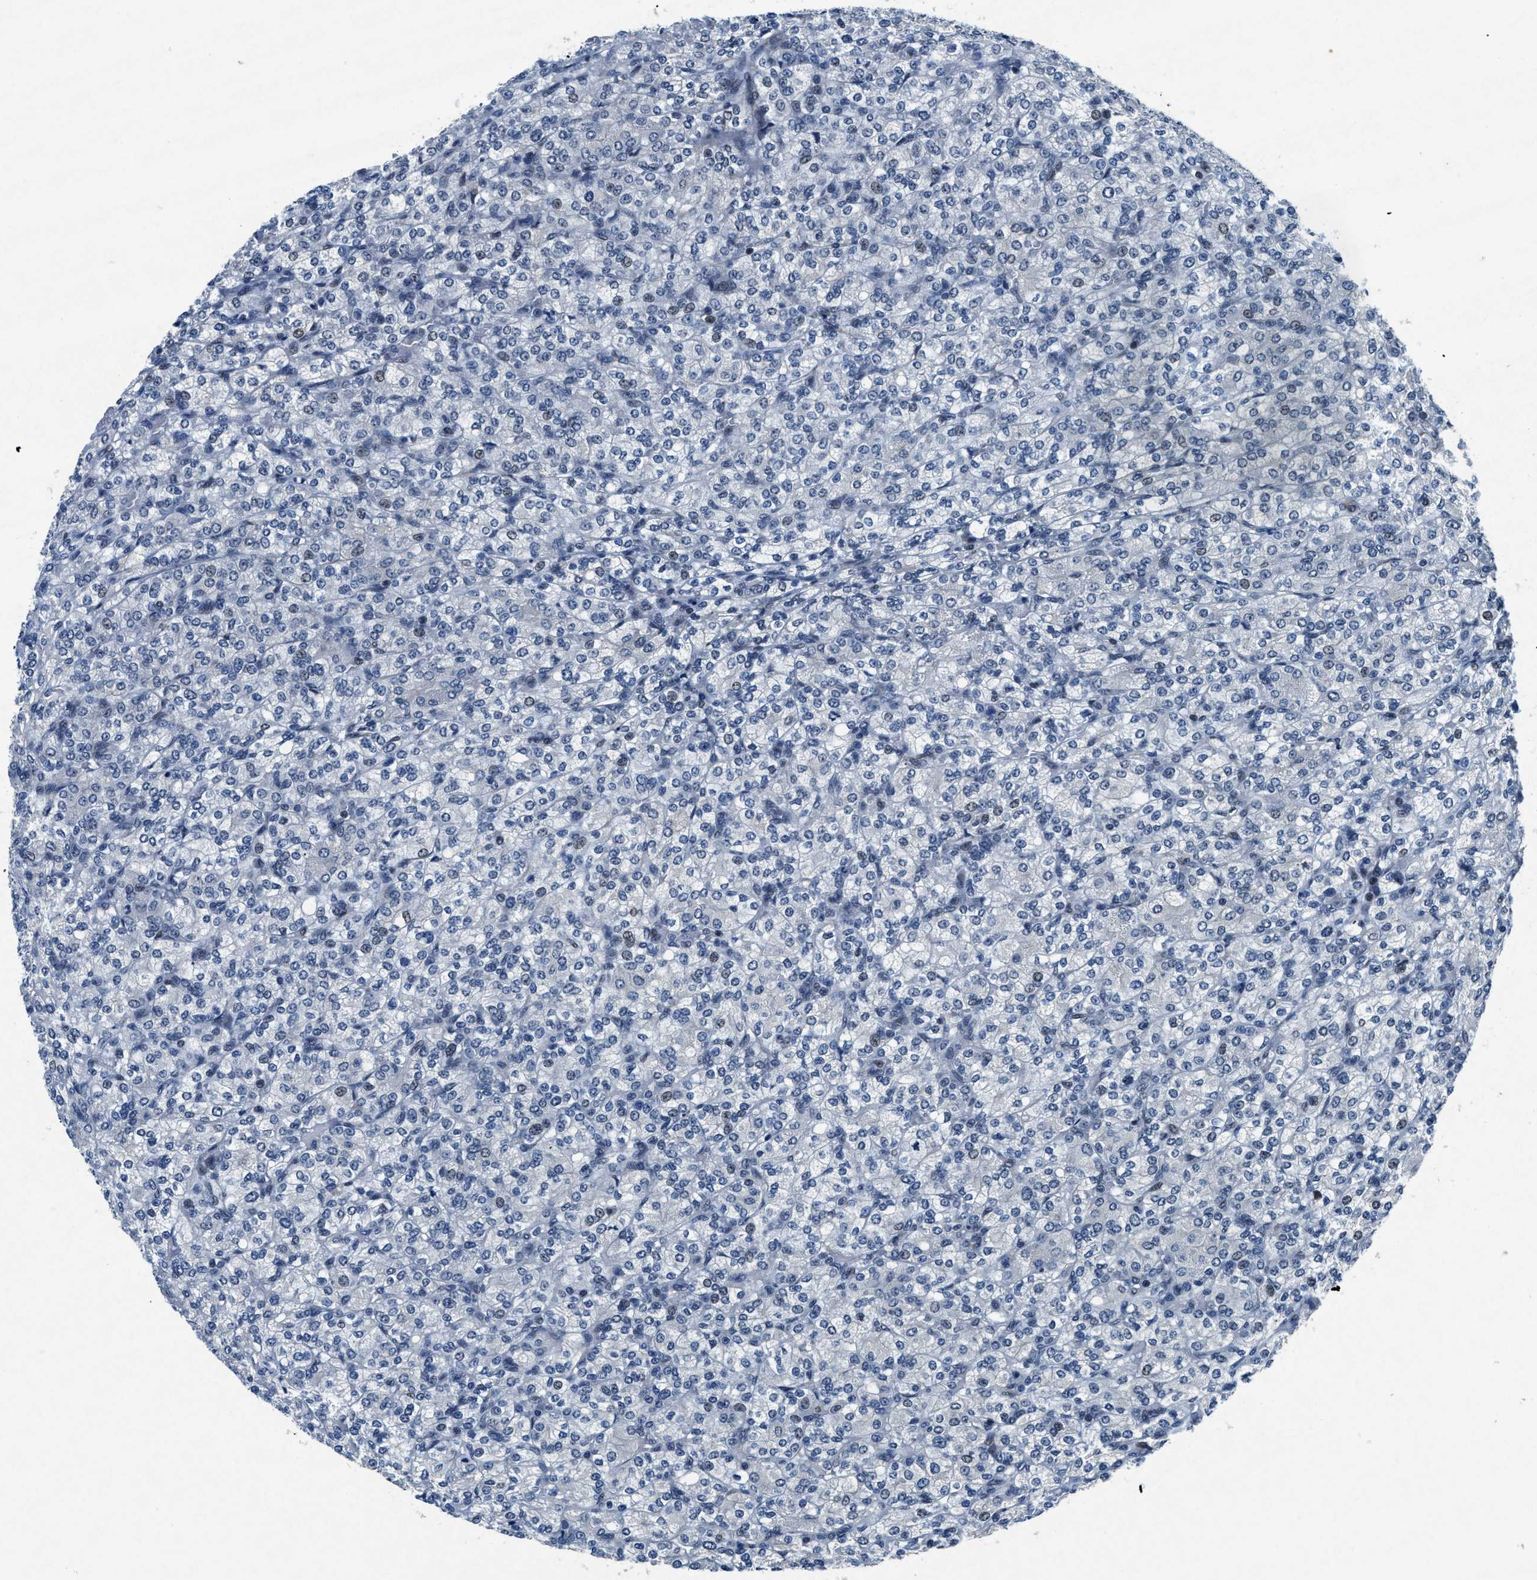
{"staining": {"intensity": "negative", "quantity": "none", "location": "none"}, "tissue": "renal cancer", "cell_type": "Tumor cells", "image_type": "cancer", "snomed": [{"axis": "morphology", "description": "Adenocarcinoma, NOS"}, {"axis": "topography", "description": "Kidney"}], "caption": "Renal adenocarcinoma was stained to show a protein in brown. There is no significant staining in tumor cells. Brightfield microscopy of IHC stained with DAB (brown) and hematoxylin (blue), captured at high magnification.", "gene": "PHLDA1", "patient": {"sex": "male", "age": 77}}